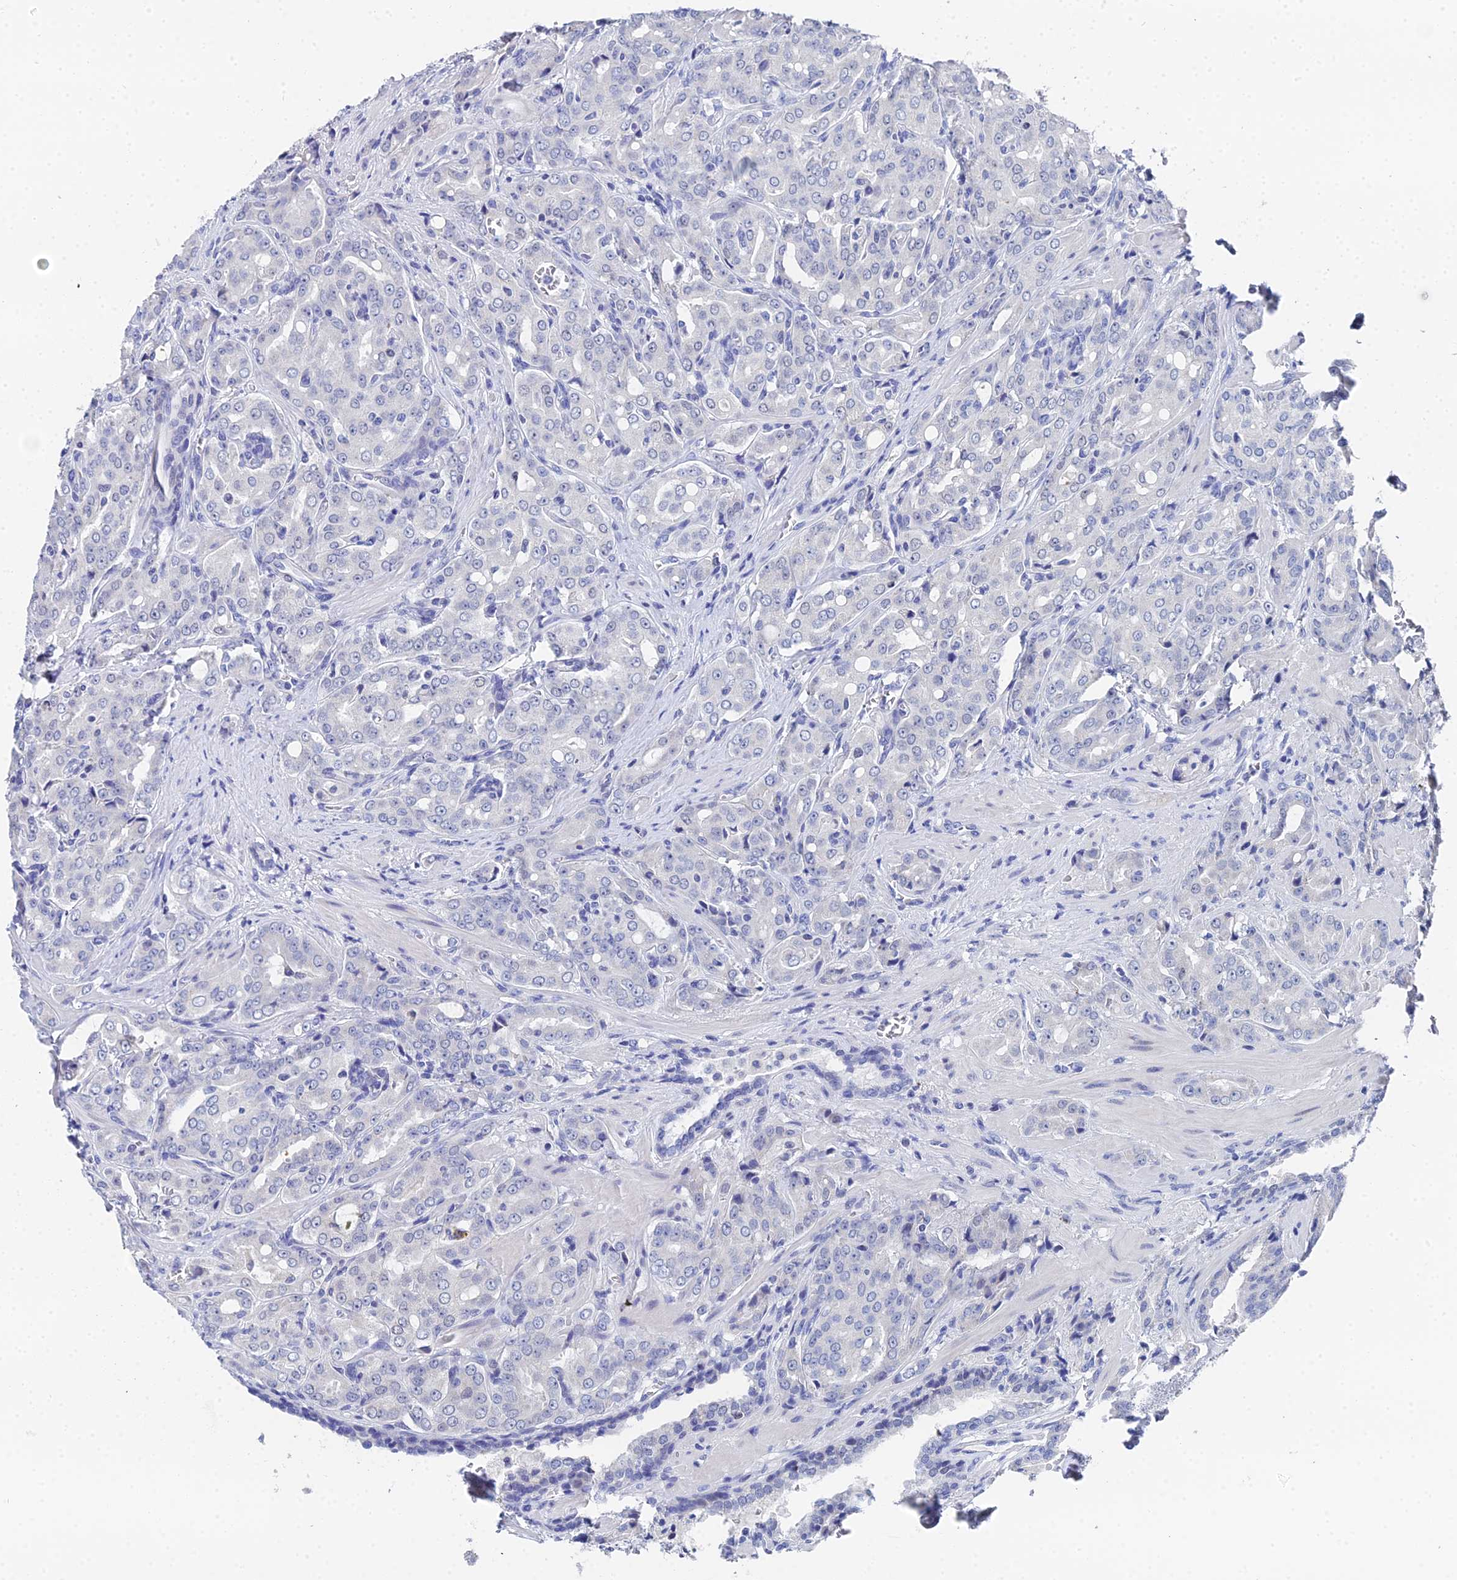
{"staining": {"intensity": "negative", "quantity": "none", "location": "none"}, "tissue": "prostate cancer", "cell_type": "Tumor cells", "image_type": "cancer", "snomed": [{"axis": "morphology", "description": "Adenocarcinoma, High grade"}, {"axis": "topography", "description": "Prostate"}], "caption": "Micrograph shows no protein positivity in tumor cells of adenocarcinoma (high-grade) (prostate) tissue. (DAB immunohistochemistry with hematoxylin counter stain).", "gene": "OCM", "patient": {"sex": "male", "age": 68}}